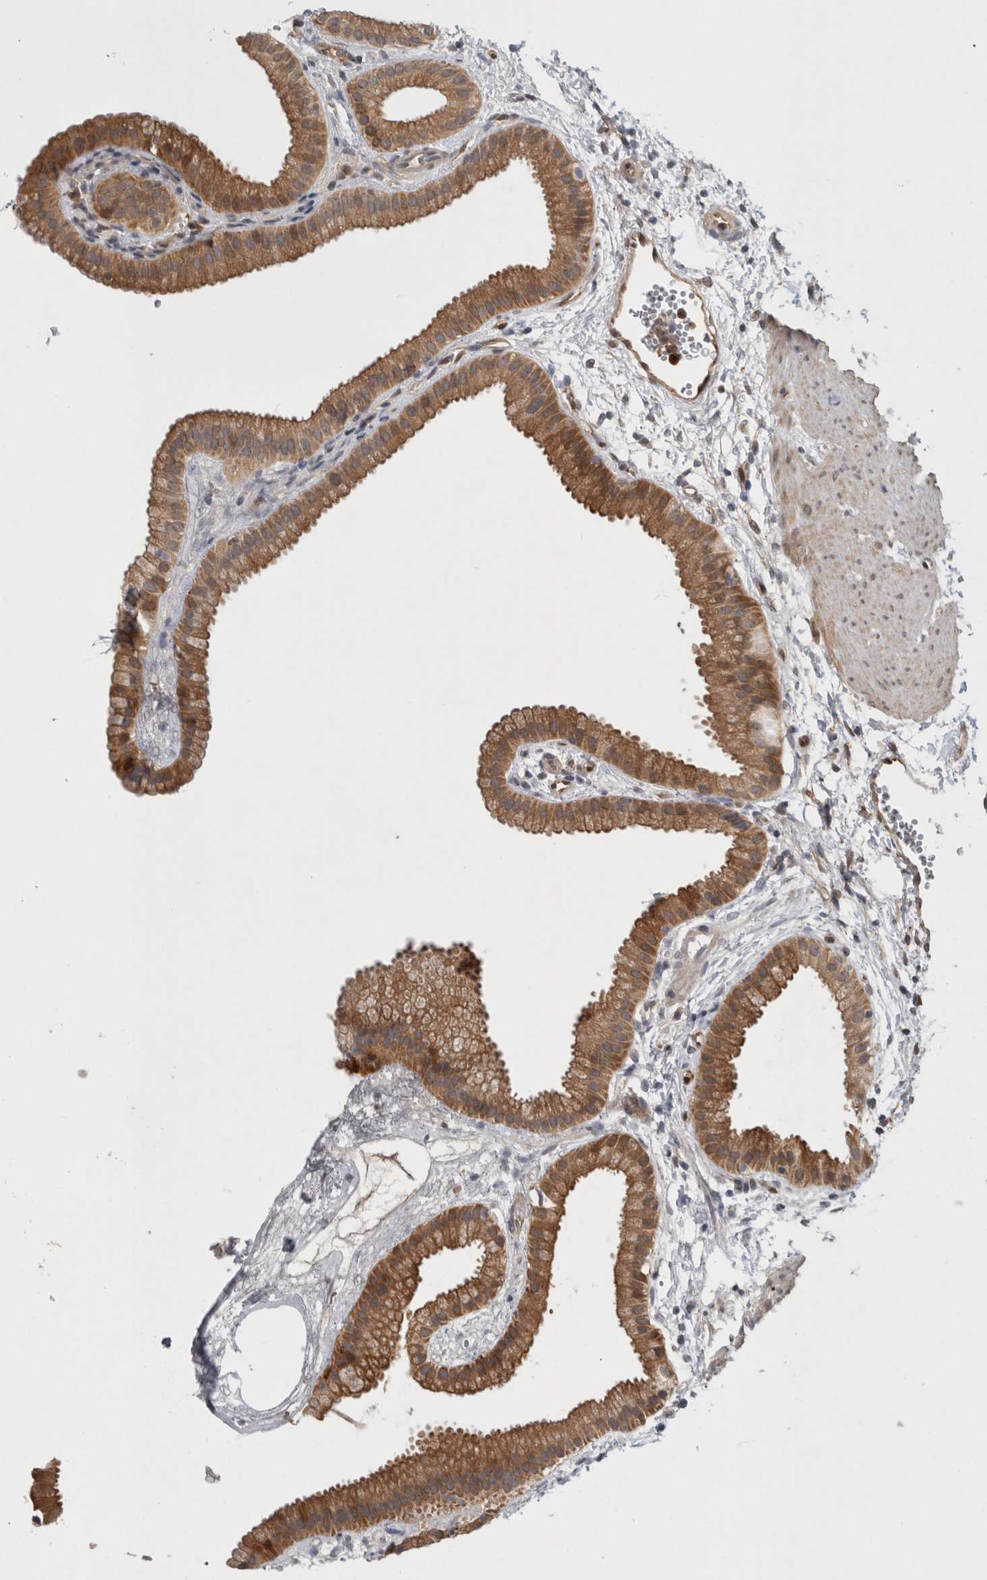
{"staining": {"intensity": "moderate", "quantity": ">75%", "location": "cytoplasmic/membranous"}, "tissue": "gallbladder", "cell_type": "Glandular cells", "image_type": "normal", "snomed": [{"axis": "morphology", "description": "Normal tissue, NOS"}, {"axis": "topography", "description": "Gallbladder"}], "caption": "Protein staining by IHC shows moderate cytoplasmic/membranous staining in about >75% of glandular cells in benign gallbladder. The protein of interest is shown in brown color, while the nuclei are stained blue.", "gene": "ASTN2", "patient": {"sex": "female", "age": 64}}